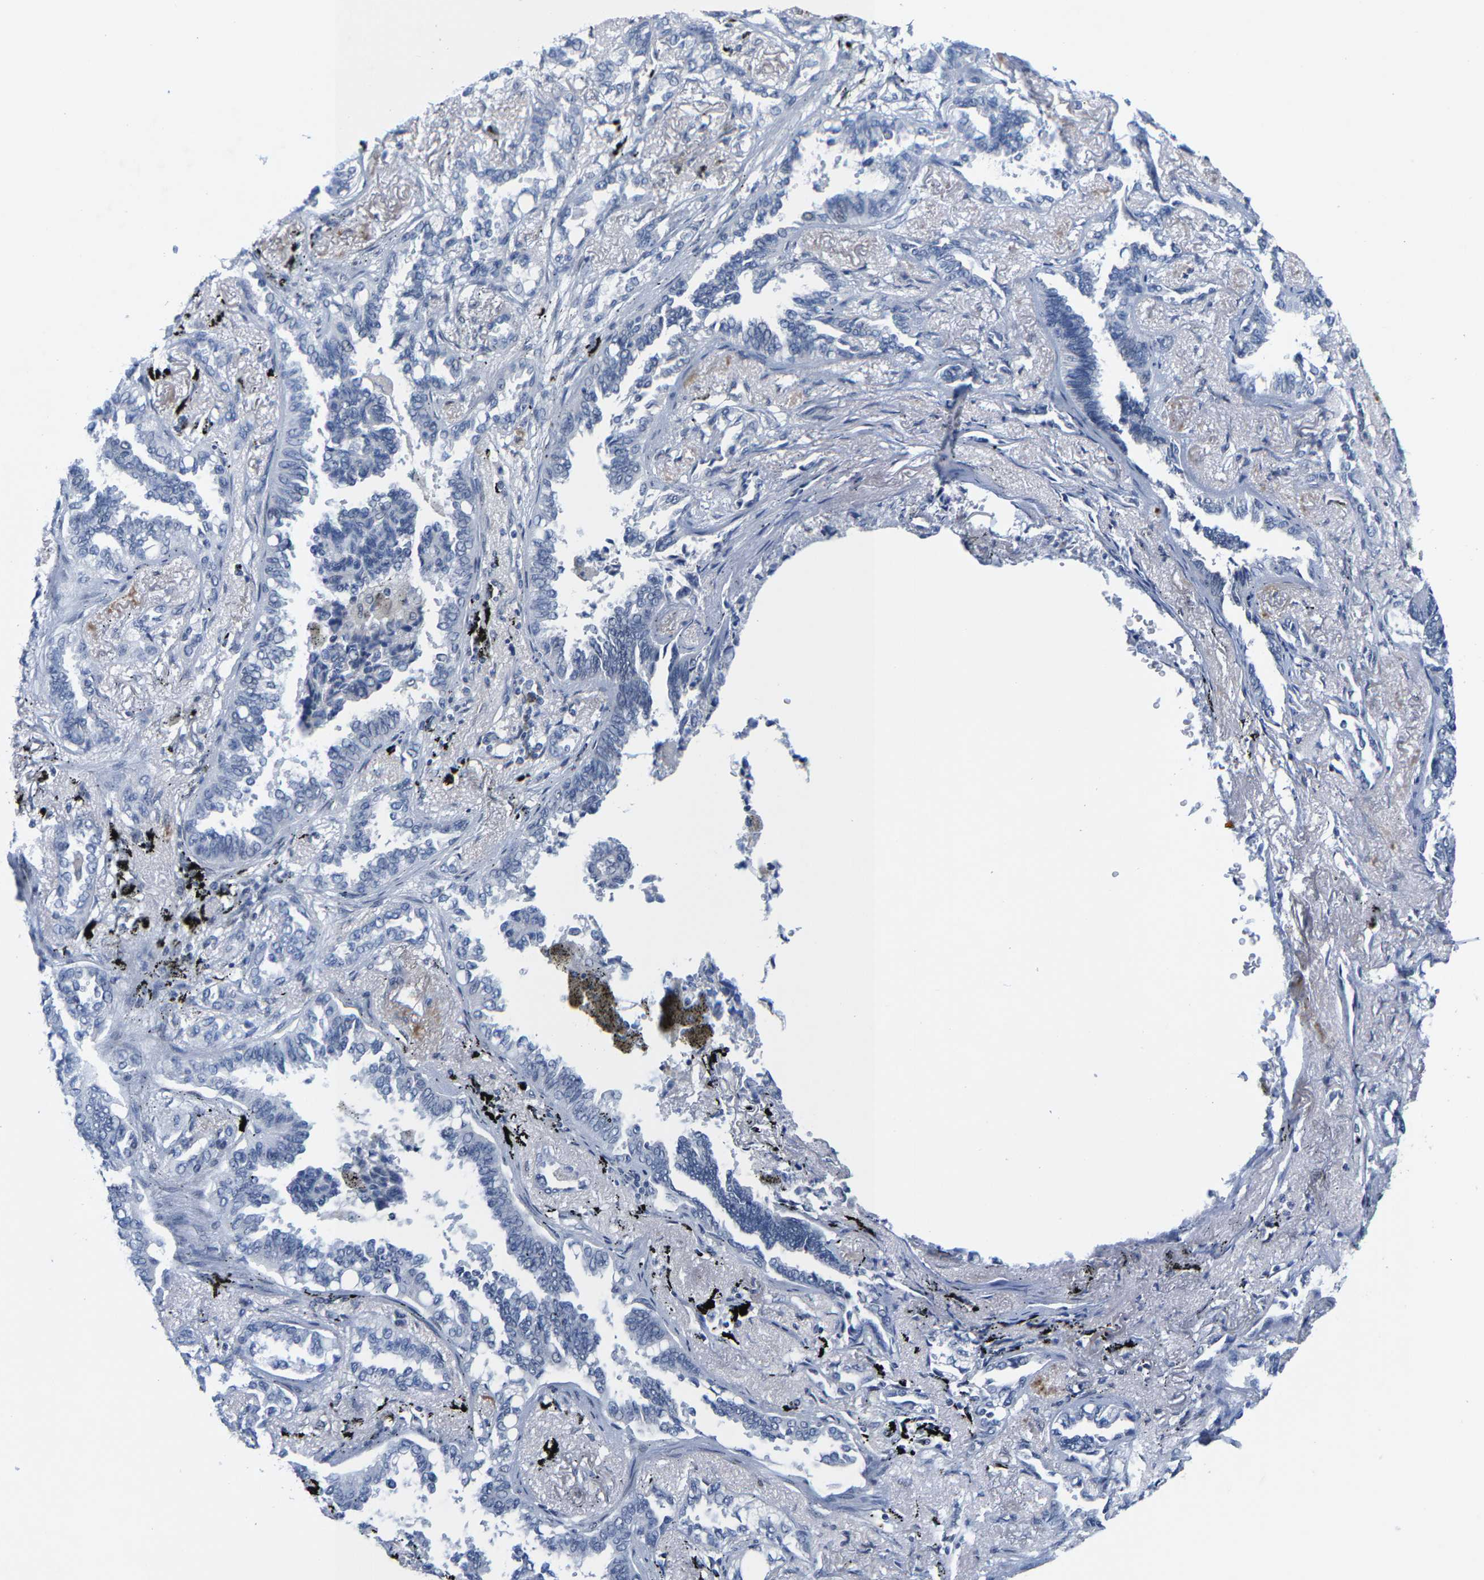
{"staining": {"intensity": "negative", "quantity": "none", "location": "none"}, "tissue": "lung cancer", "cell_type": "Tumor cells", "image_type": "cancer", "snomed": [{"axis": "morphology", "description": "Adenocarcinoma, NOS"}, {"axis": "topography", "description": "Lung"}], "caption": "This is an immunohistochemistry histopathology image of human lung cancer (adenocarcinoma). There is no positivity in tumor cells.", "gene": "SETD1B", "patient": {"sex": "male", "age": 59}}